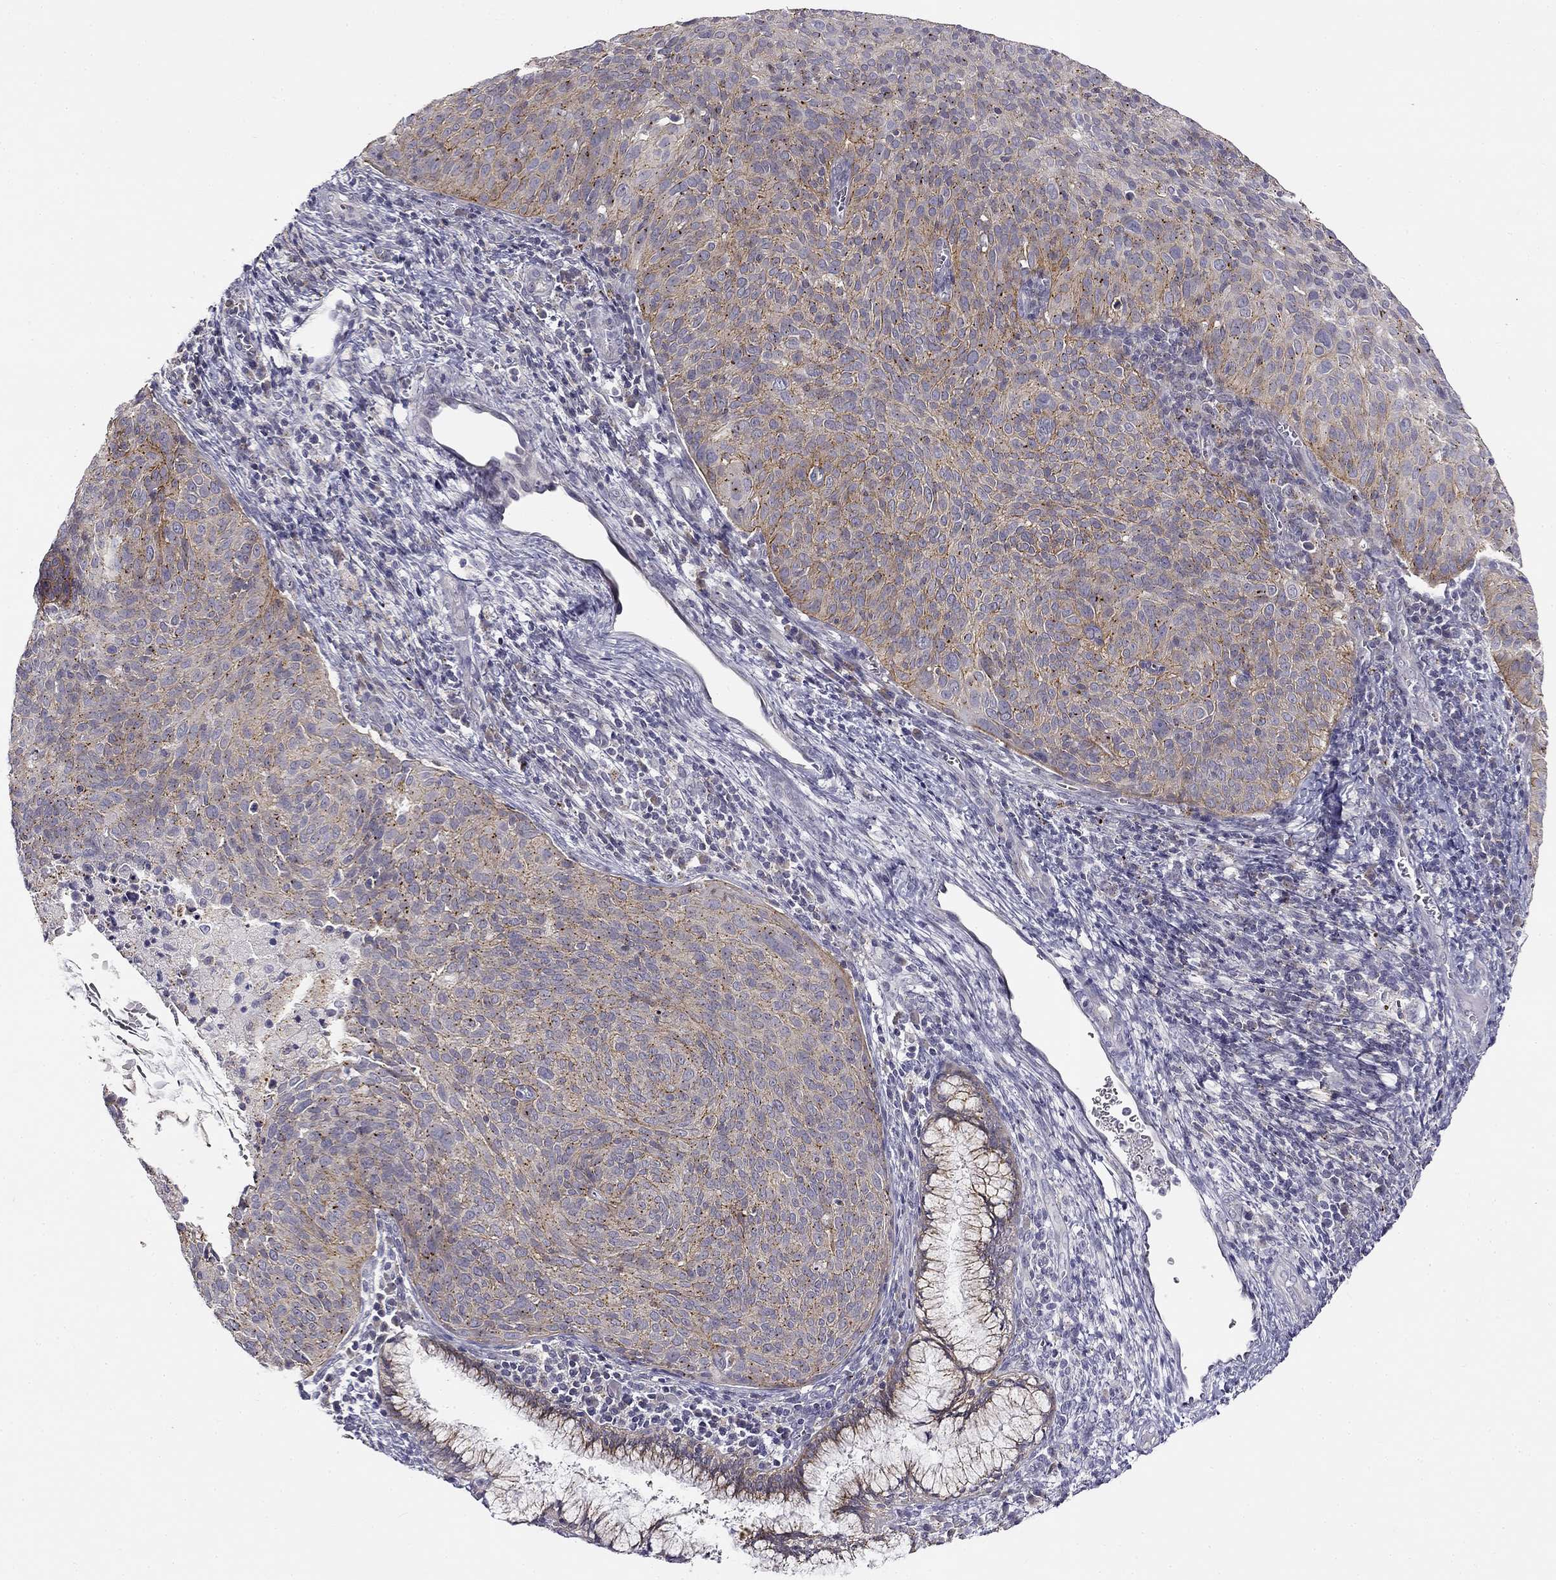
{"staining": {"intensity": "moderate", "quantity": "<25%", "location": "cytoplasmic/membranous"}, "tissue": "cervical cancer", "cell_type": "Tumor cells", "image_type": "cancer", "snomed": [{"axis": "morphology", "description": "Squamous cell carcinoma, NOS"}, {"axis": "topography", "description": "Cervix"}], "caption": "IHC image of cervical cancer stained for a protein (brown), which reveals low levels of moderate cytoplasmic/membranous positivity in approximately <25% of tumor cells.", "gene": "CNR1", "patient": {"sex": "female", "age": 39}}